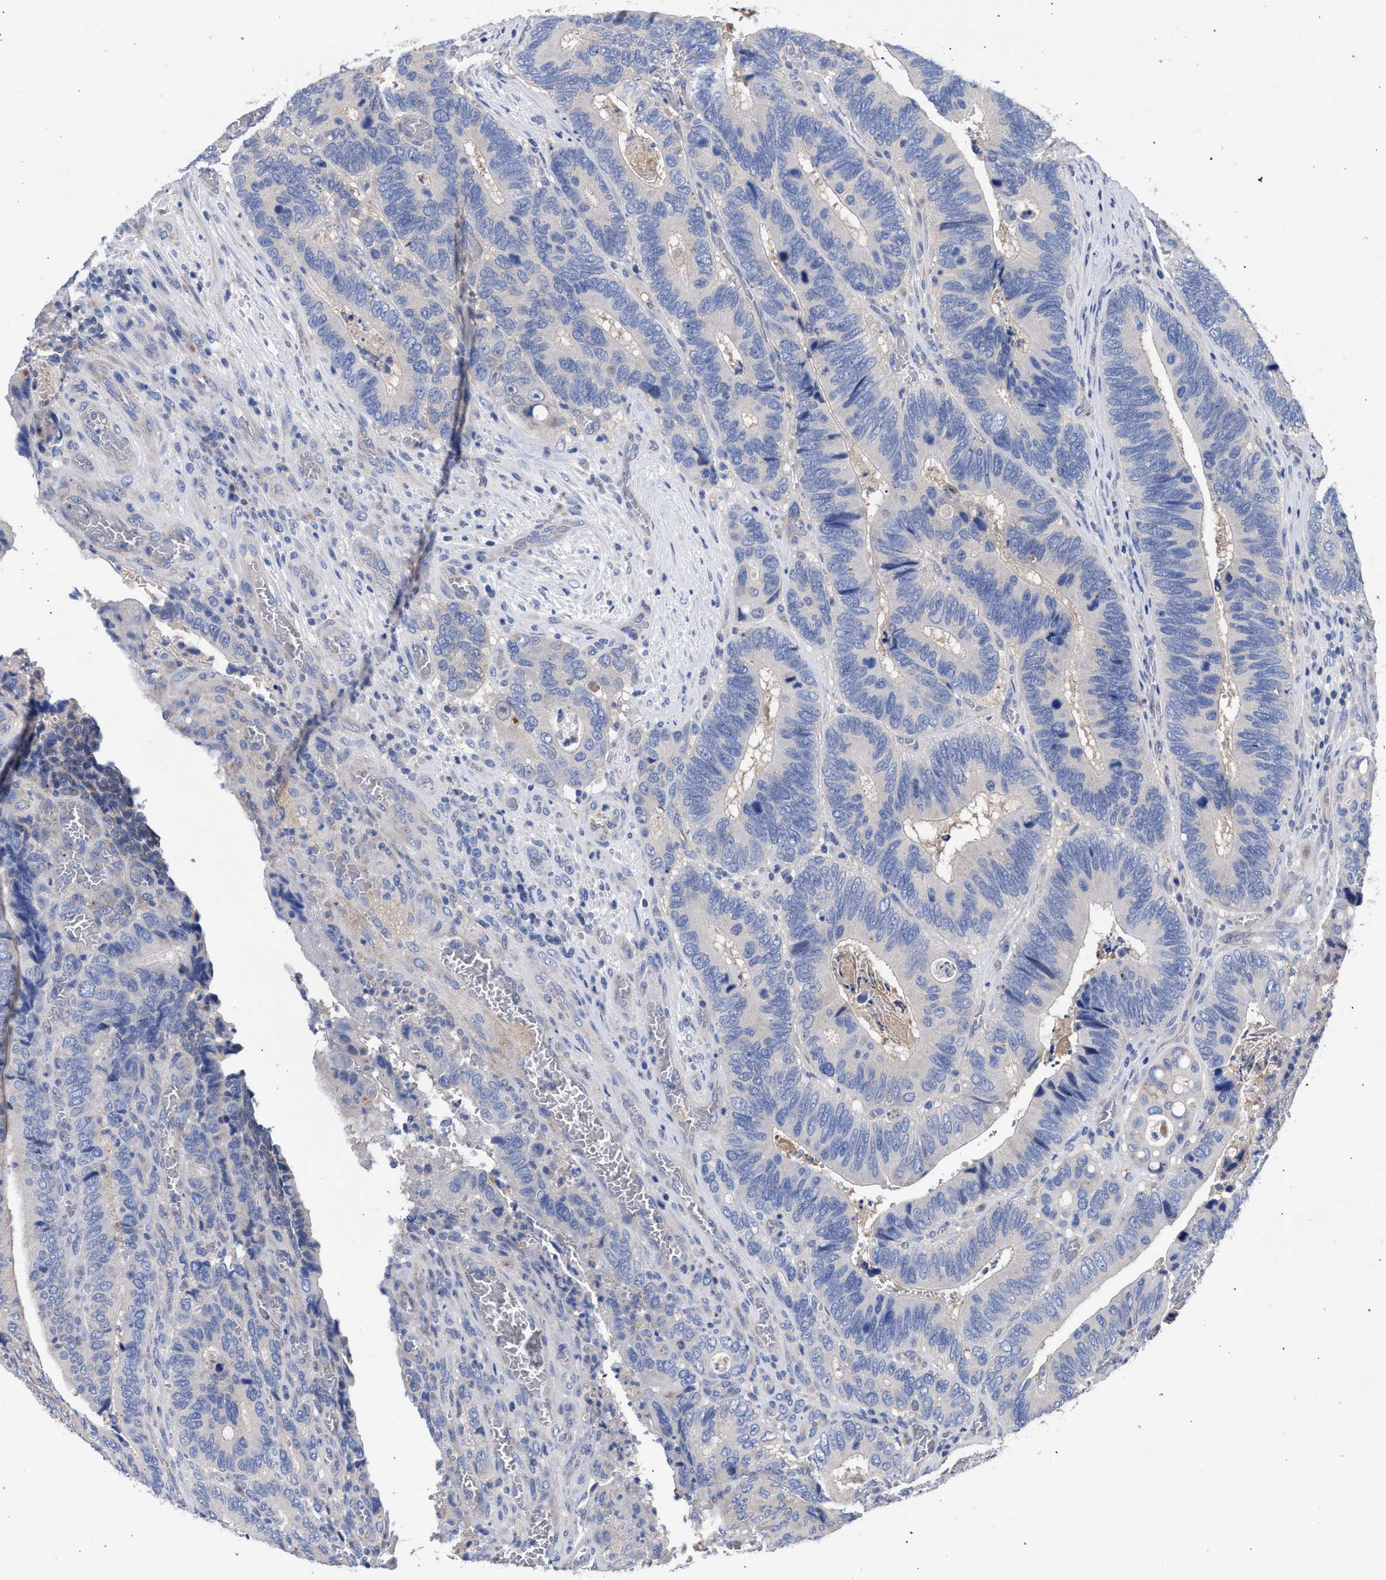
{"staining": {"intensity": "negative", "quantity": "none", "location": "none"}, "tissue": "colorectal cancer", "cell_type": "Tumor cells", "image_type": "cancer", "snomed": [{"axis": "morphology", "description": "Adenocarcinoma, NOS"}, {"axis": "topography", "description": "Colon"}], "caption": "The photomicrograph exhibits no significant positivity in tumor cells of adenocarcinoma (colorectal). (DAB IHC with hematoxylin counter stain).", "gene": "GMPR", "patient": {"sex": "male", "age": 72}}